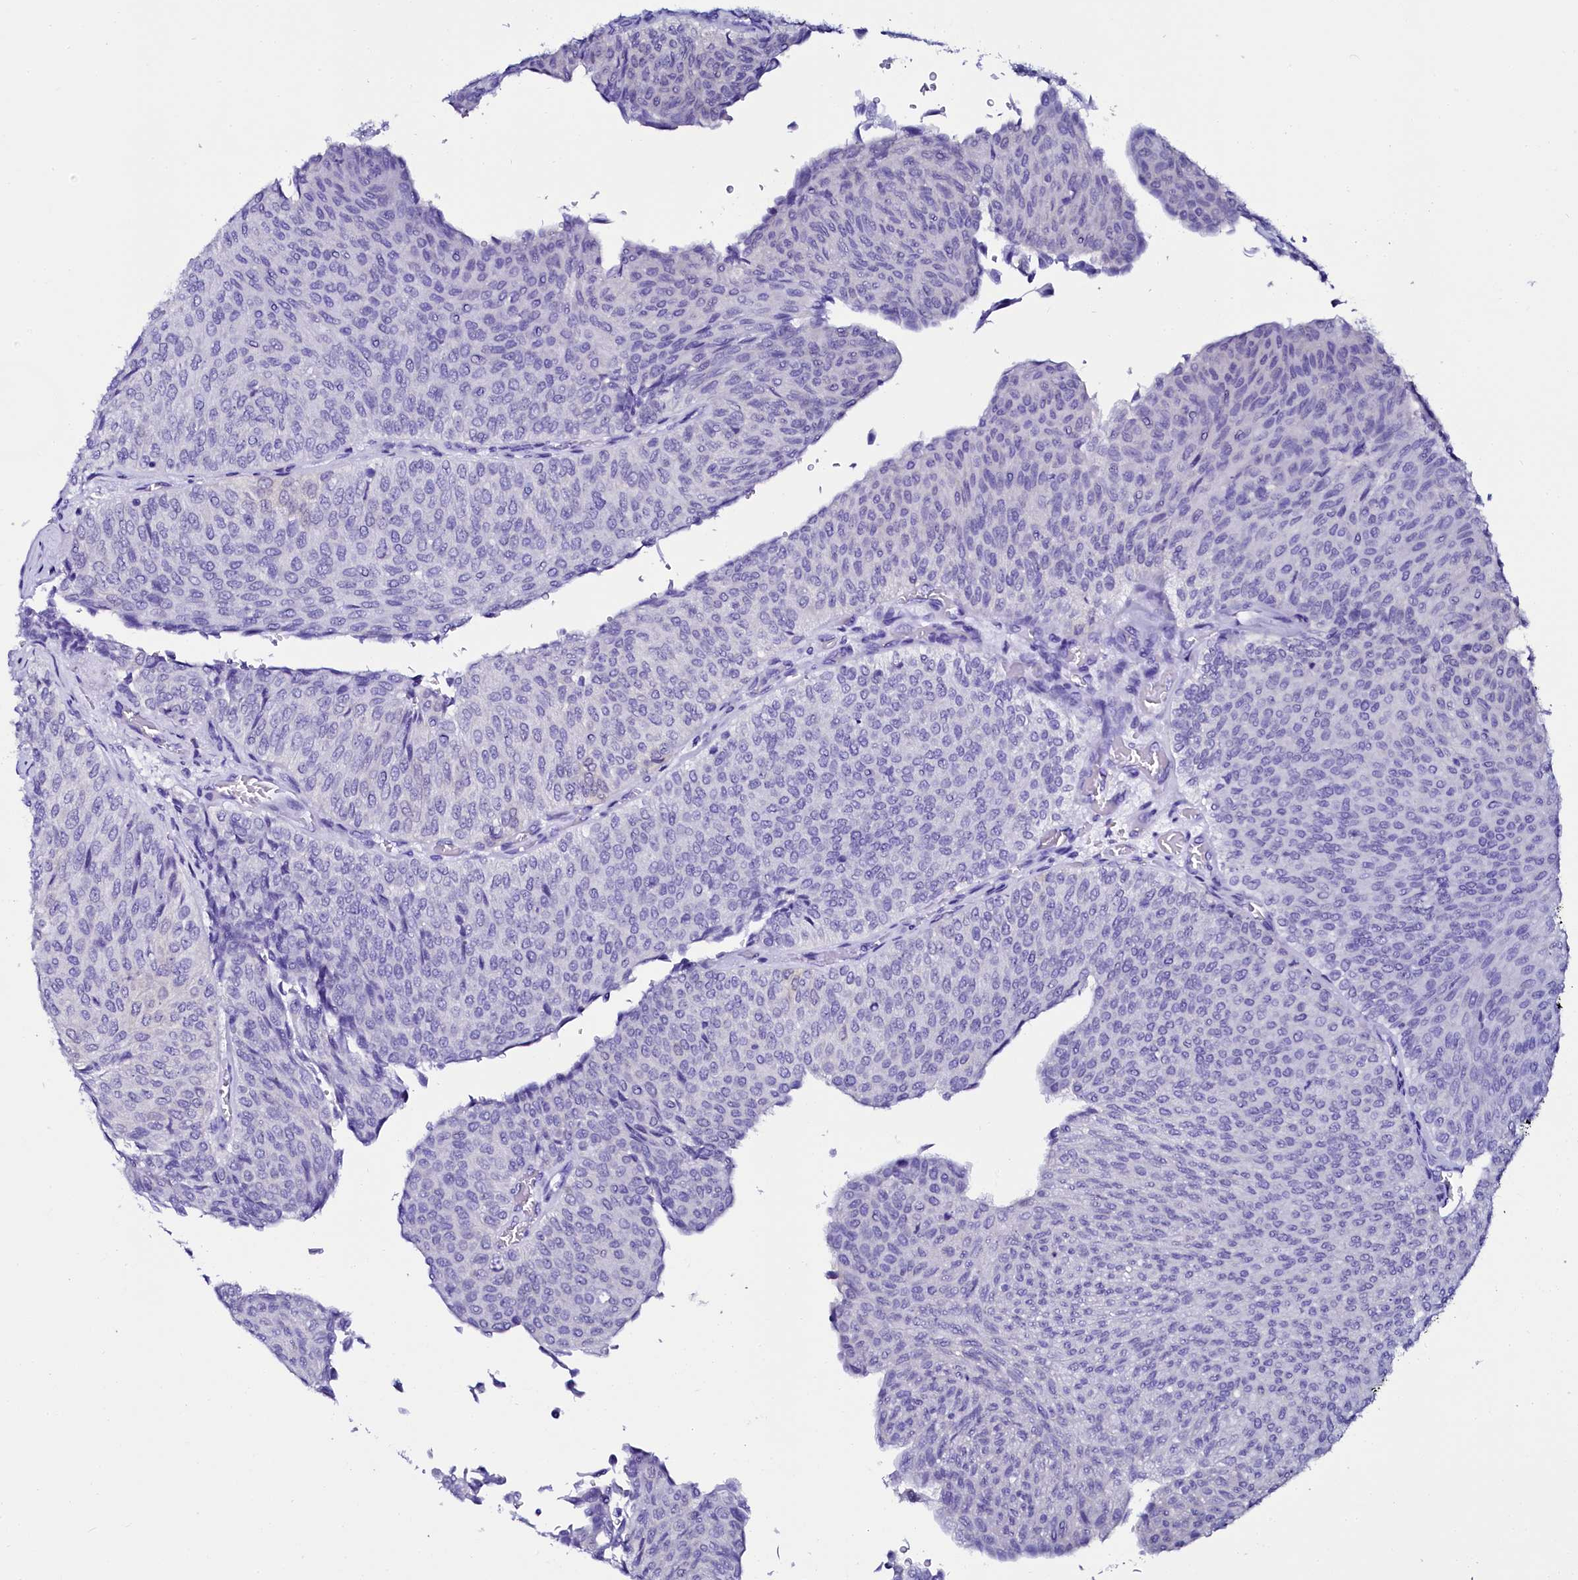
{"staining": {"intensity": "negative", "quantity": "none", "location": "none"}, "tissue": "urothelial cancer", "cell_type": "Tumor cells", "image_type": "cancer", "snomed": [{"axis": "morphology", "description": "Urothelial carcinoma, Low grade"}, {"axis": "topography", "description": "Urinary bladder"}], "caption": "The immunohistochemistry (IHC) histopathology image has no significant staining in tumor cells of low-grade urothelial carcinoma tissue. (DAB (3,3'-diaminobenzidine) IHC visualized using brightfield microscopy, high magnification).", "gene": "SORD", "patient": {"sex": "male", "age": 78}}